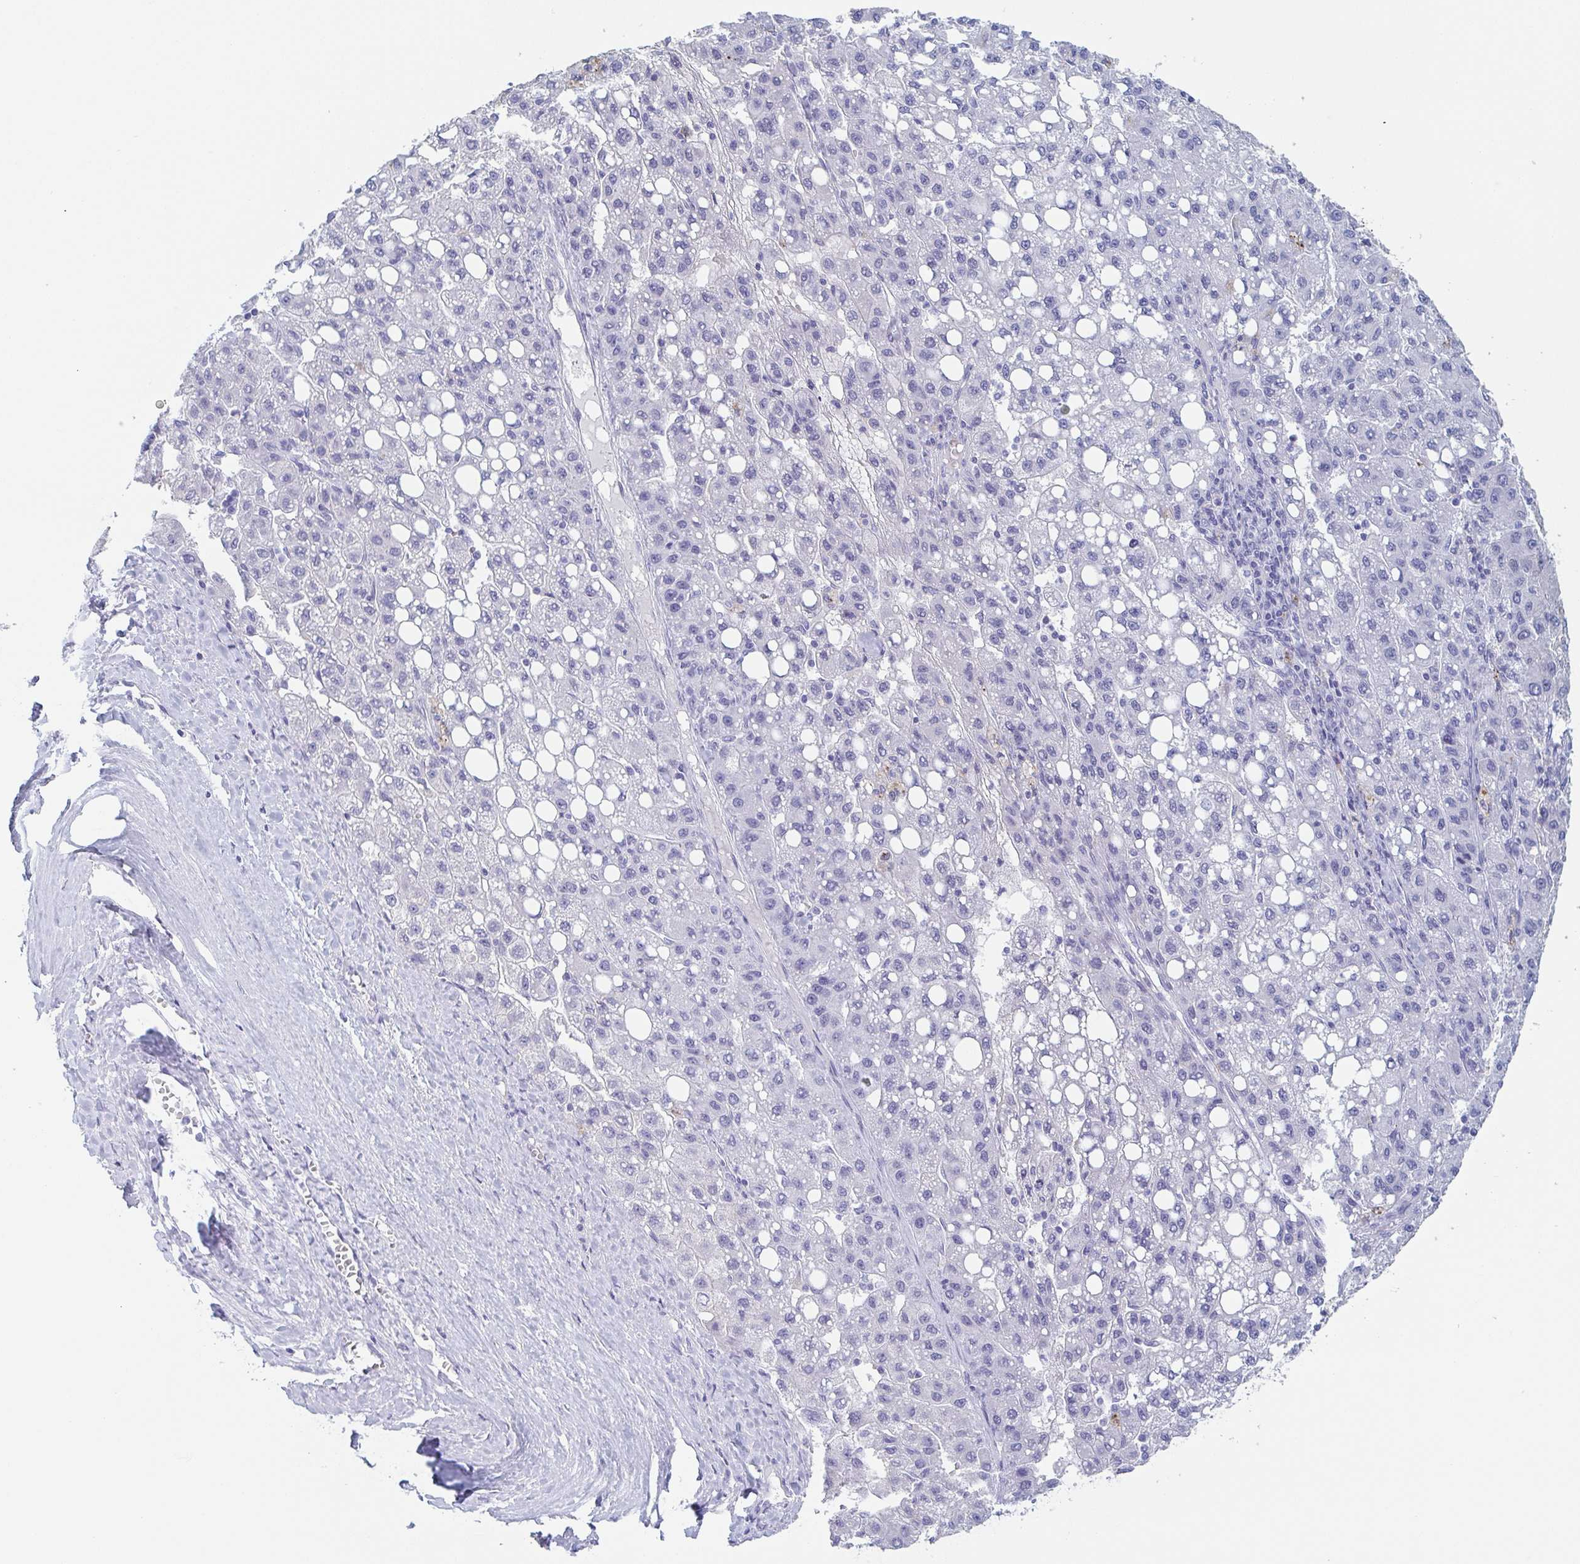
{"staining": {"intensity": "negative", "quantity": "none", "location": "none"}, "tissue": "liver cancer", "cell_type": "Tumor cells", "image_type": "cancer", "snomed": [{"axis": "morphology", "description": "Carcinoma, Hepatocellular, NOS"}, {"axis": "topography", "description": "Liver"}], "caption": "This is an IHC micrograph of liver hepatocellular carcinoma. There is no expression in tumor cells.", "gene": "REG4", "patient": {"sex": "female", "age": 82}}